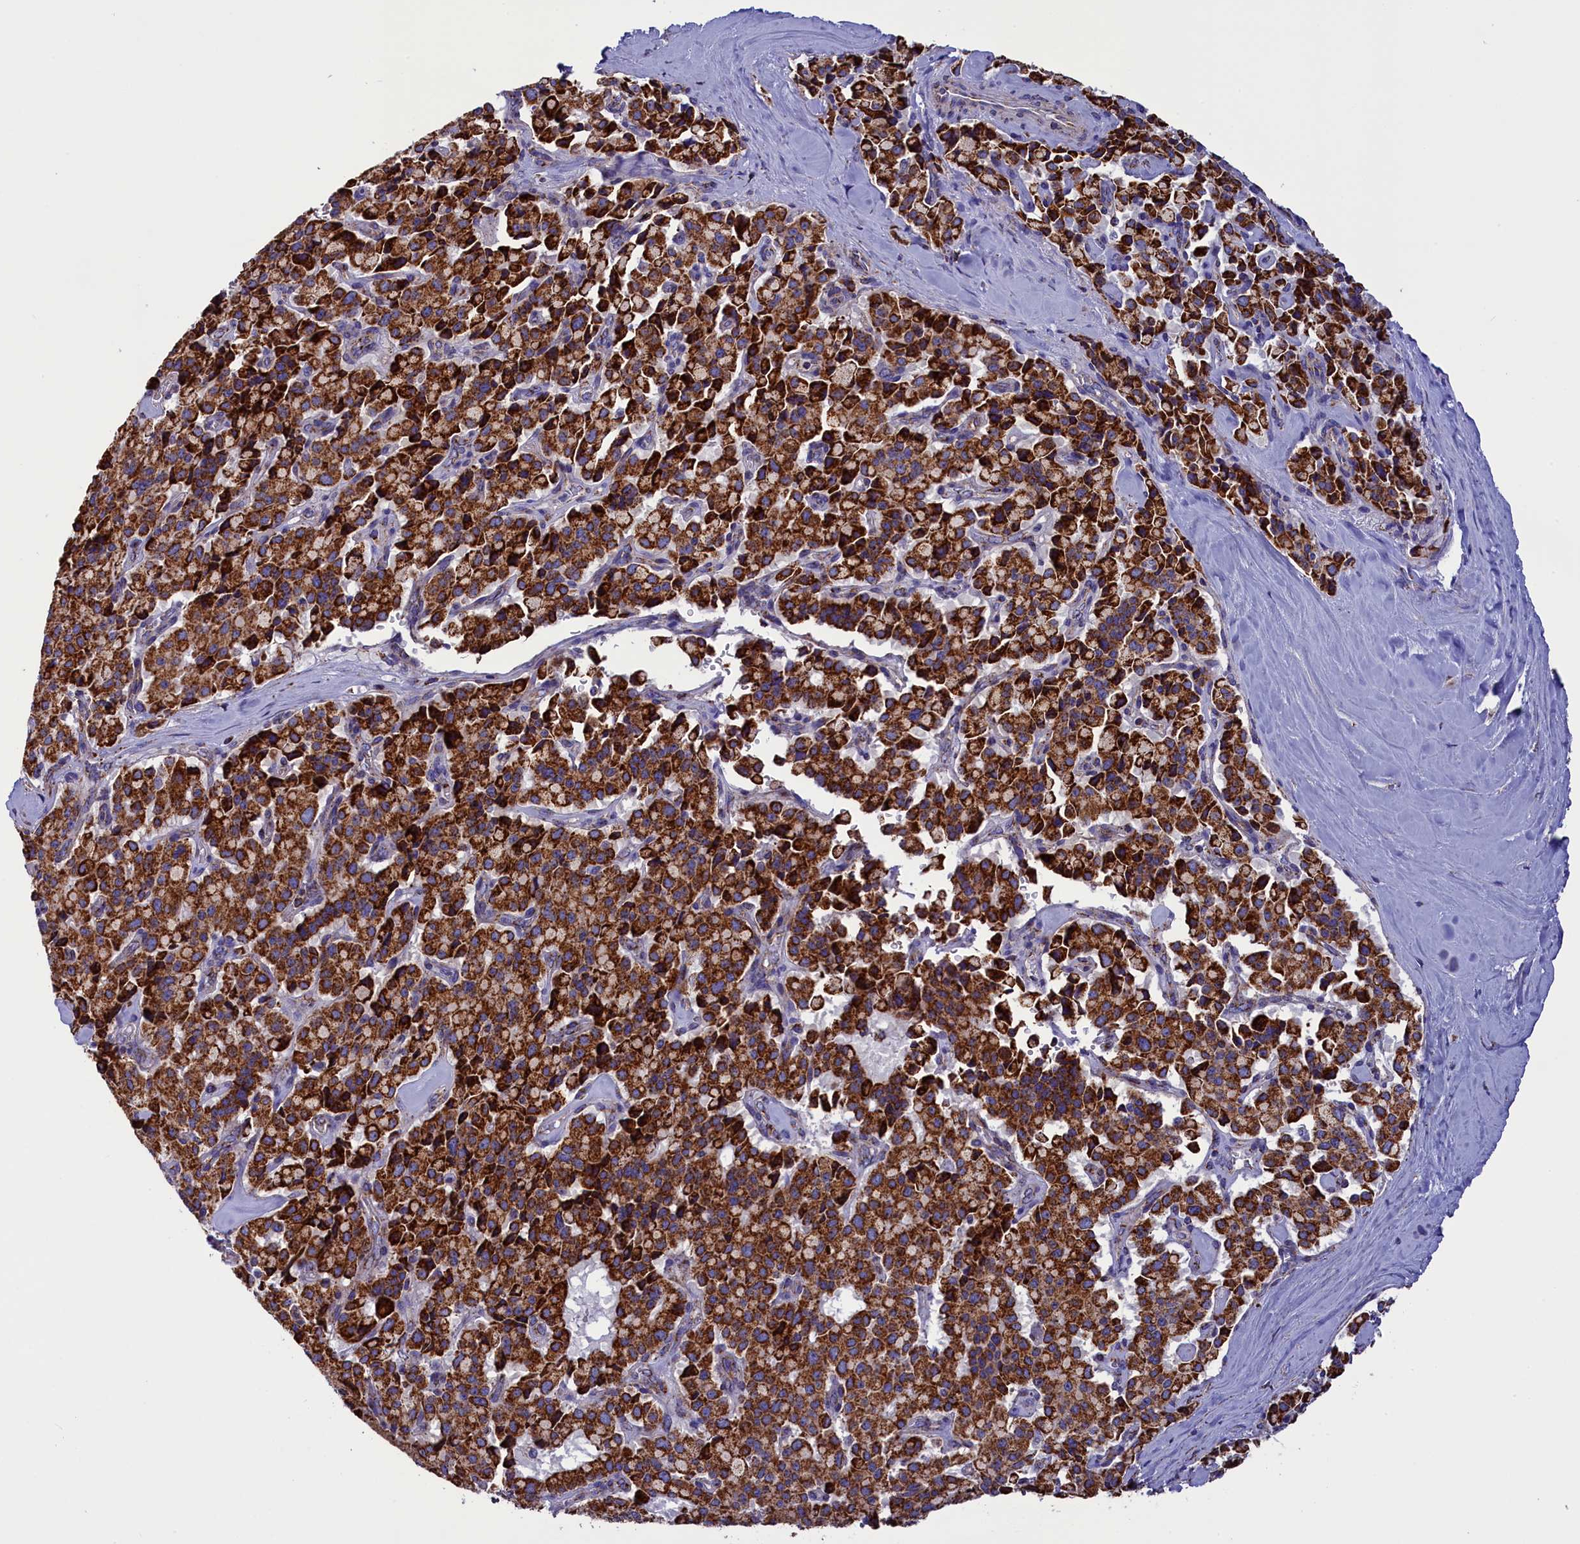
{"staining": {"intensity": "strong", "quantity": ">75%", "location": "cytoplasmic/membranous"}, "tissue": "pancreatic cancer", "cell_type": "Tumor cells", "image_type": "cancer", "snomed": [{"axis": "morphology", "description": "Adenocarcinoma, NOS"}, {"axis": "topography", "description": "Pancreas"}], "caption": "Approximately >75% of tumor cells in pancreatic adenocarcinoma reveal strong cytoplasmic/membranous protein expression as visualized by brown immunohistochemical staining.", "gene": "SLC39A3", "patient": {"sex": "male", "age": 65}}